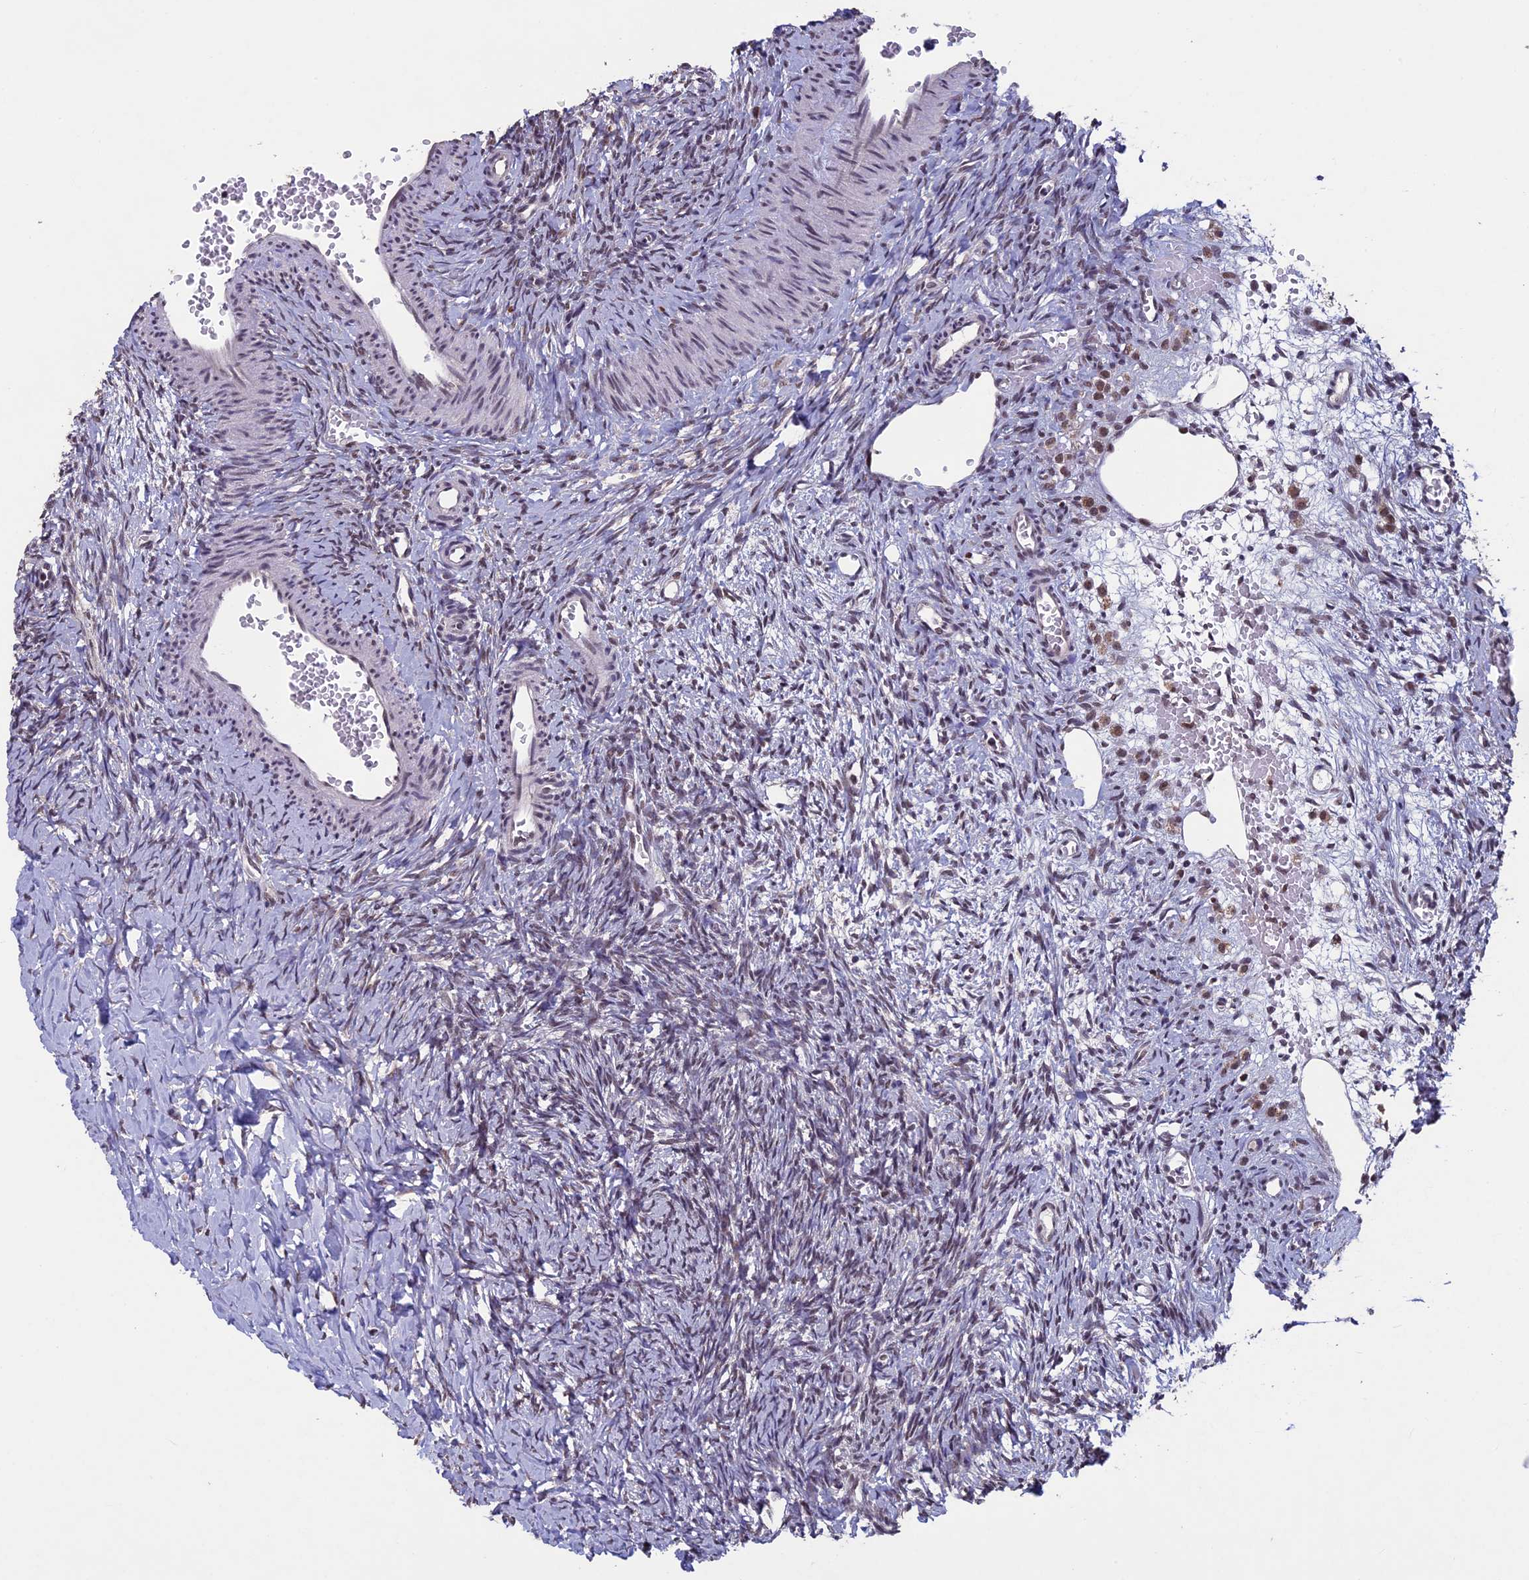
{"staining": {"intensity": "weak", "quantity": ">75%", "location": "cytoplasmic/membranous,nuclear"}, "tissue": "ovary", "cell_type": "Follicle cells", "image_type": "normal", "snomed": [{"axis": "morphology", "description": "Normal tissue, NOS"}, {"axis": "topography", "description": "Ovary"}], "caption": "The photomicrograph displays staining of normal ovary, revealing weak cytoplasmic/membranous,nuclear protein staining (brown color) within follicle cells.", "gene": "RNF40", "patient": {"sex": "female", "age": 39}}